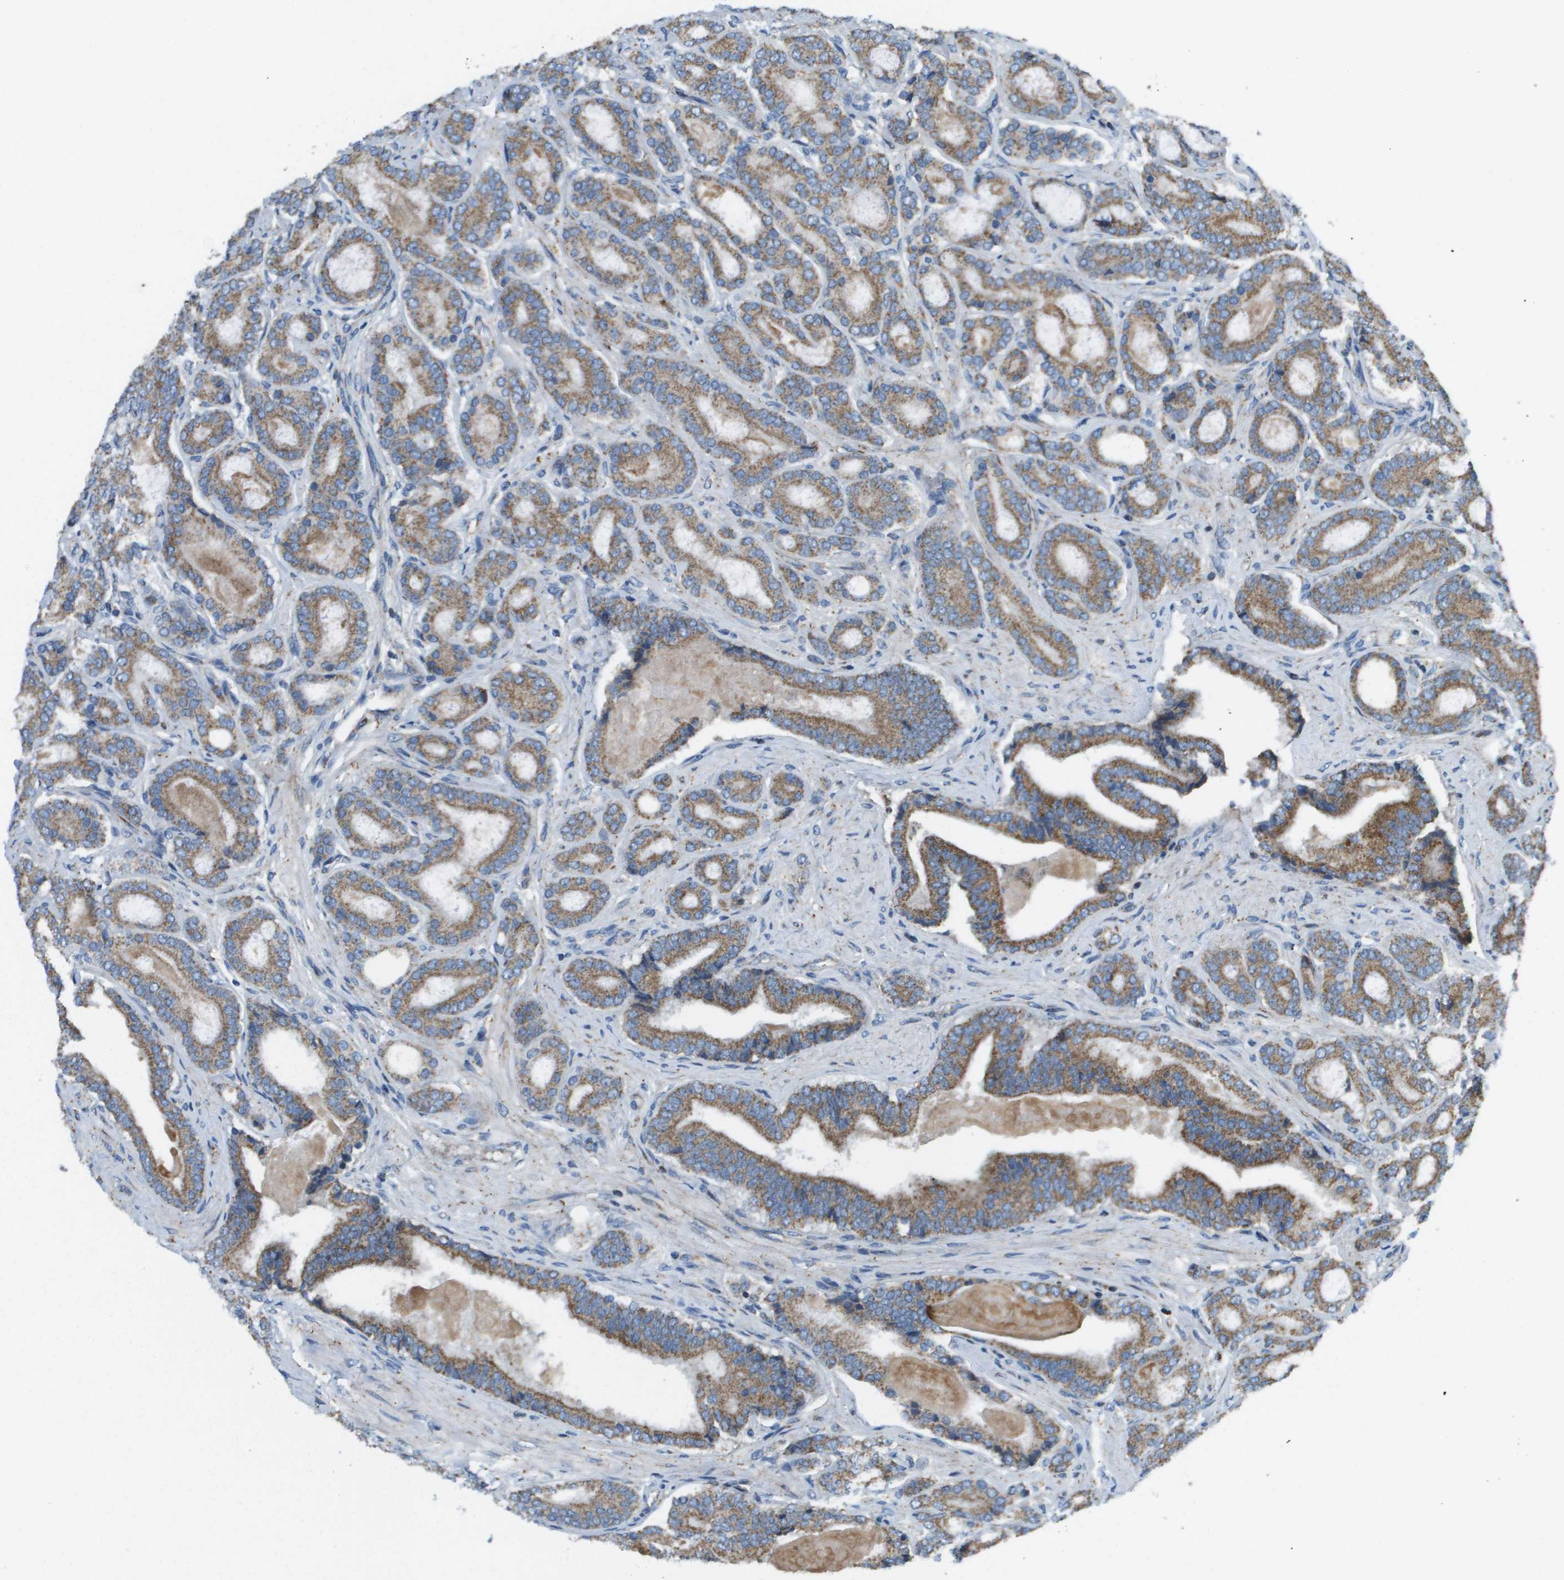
{"staining": {"intensity": "moderate", "quantity": ">75%", "location": "cytoplasmic/membranous"}, "tissue": "prostate cancer", "cell_type": "Tumor cells", "image_type": "cancer", "snomed": [{"axis": "morphology", "description": "Adenocarcinoma, High grade"}, {"axis": "topography", "description": "Prostate"}], "caption": "A medium amount of moderate cytoplasmic/membranous expression is present in approximately >75% of tumor cells in prostate cancer (adenocarcinoma (high-grade)) tissue. The protein is stained brown, and the nuclei are stained in blue (DAB IHC with brightfield microscopy, high magnification).", "gene": "NRK", "patient": {"sex": "male", "age": 60}}